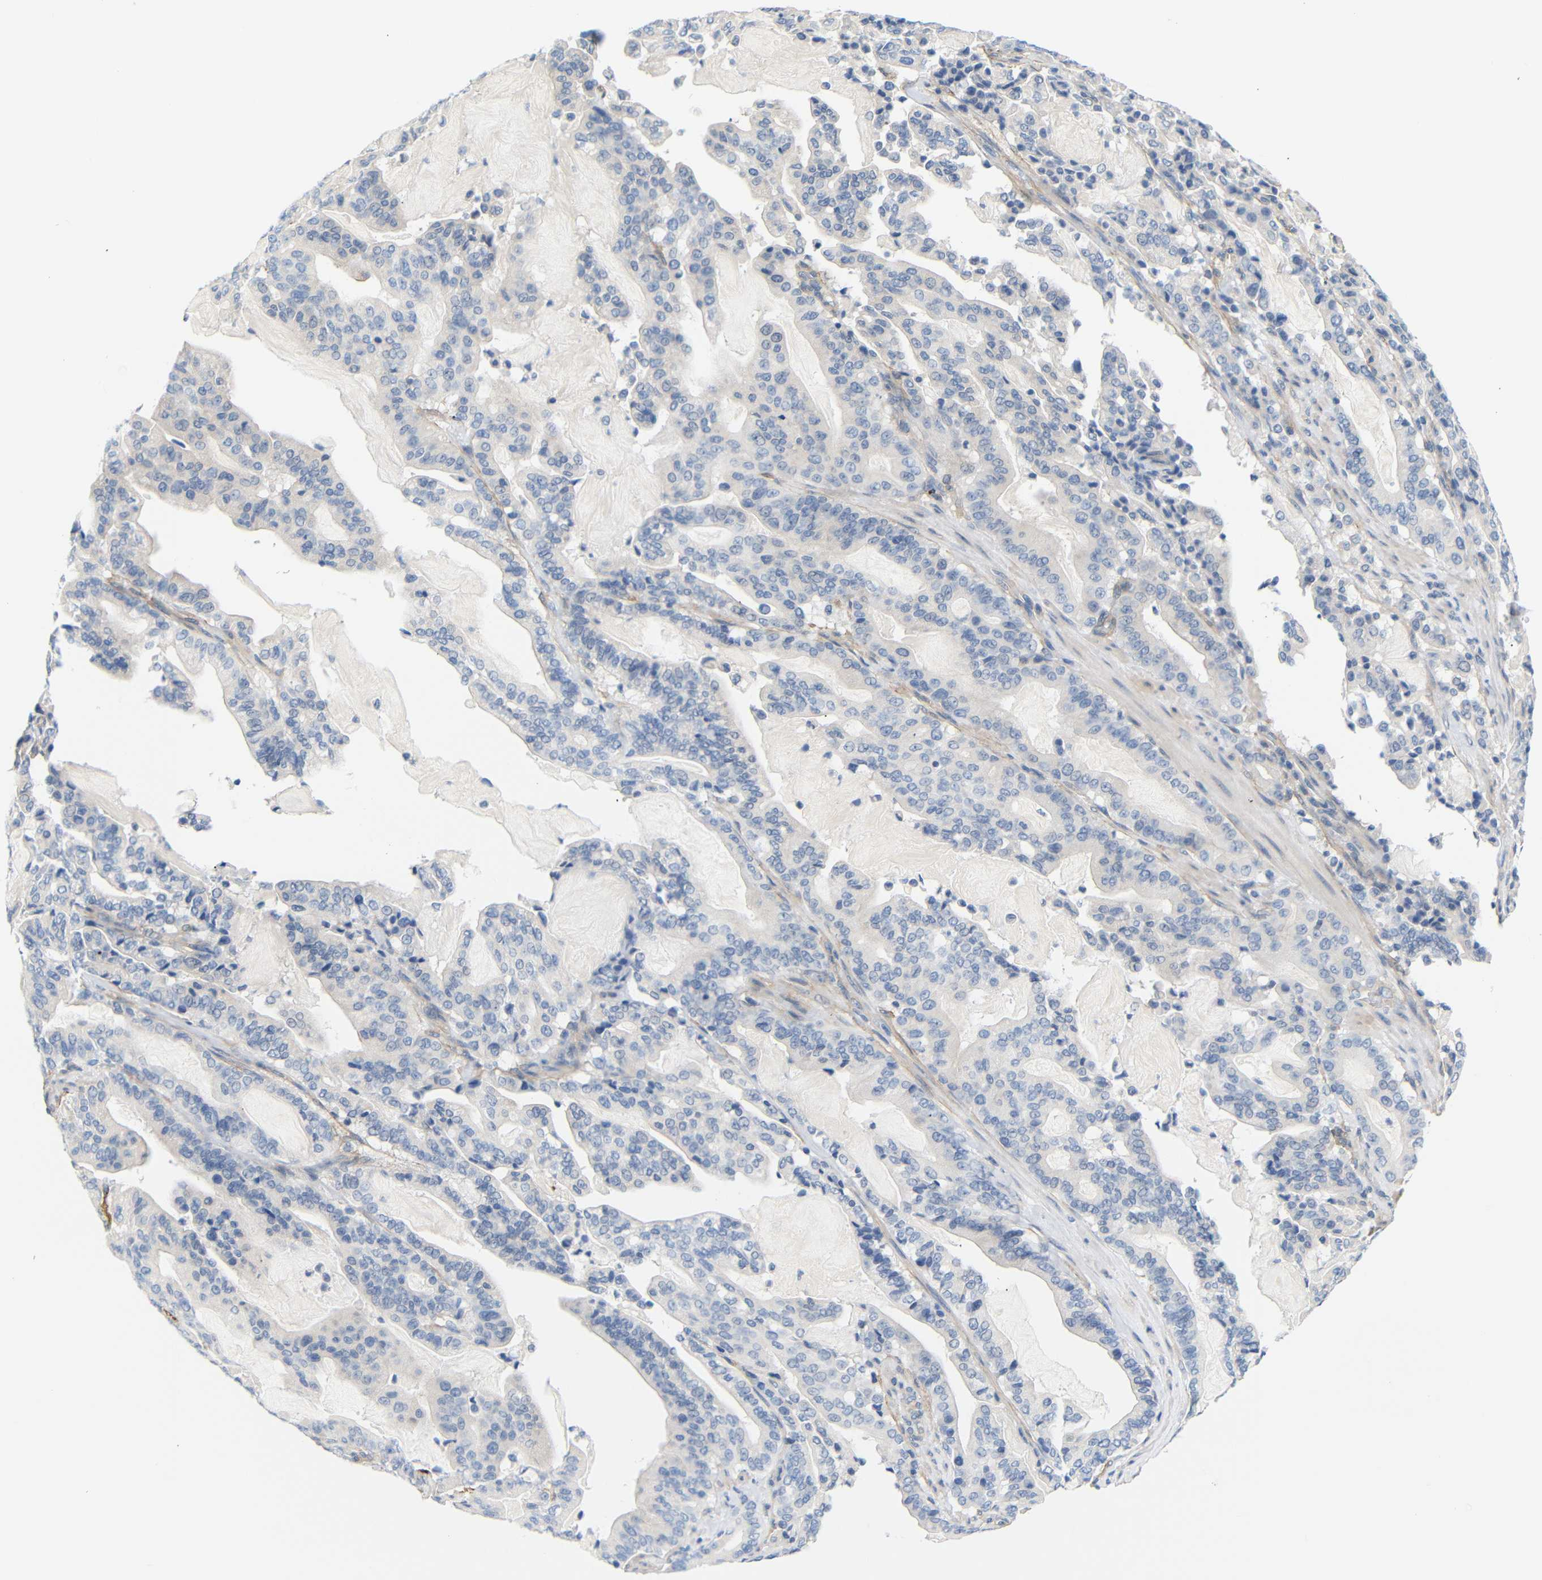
{"staining": {"intensity": "negative", "quantity": "none", "location": "none"}, "tissue": "pancreatic cancer", "cell_type": "Tumor cells", "image_type": "cancer", "snomed": [{"axis": "morphology", "description": "Adenocarcinoma, NOS"}, {"axis": "topography", "description": "Pancreas"}], "caption": "An image of human pancreatic cancer is negative for staining in tumor cells.", "gene": "STMN3", "patient": {"sex": "male", "age": 63}}